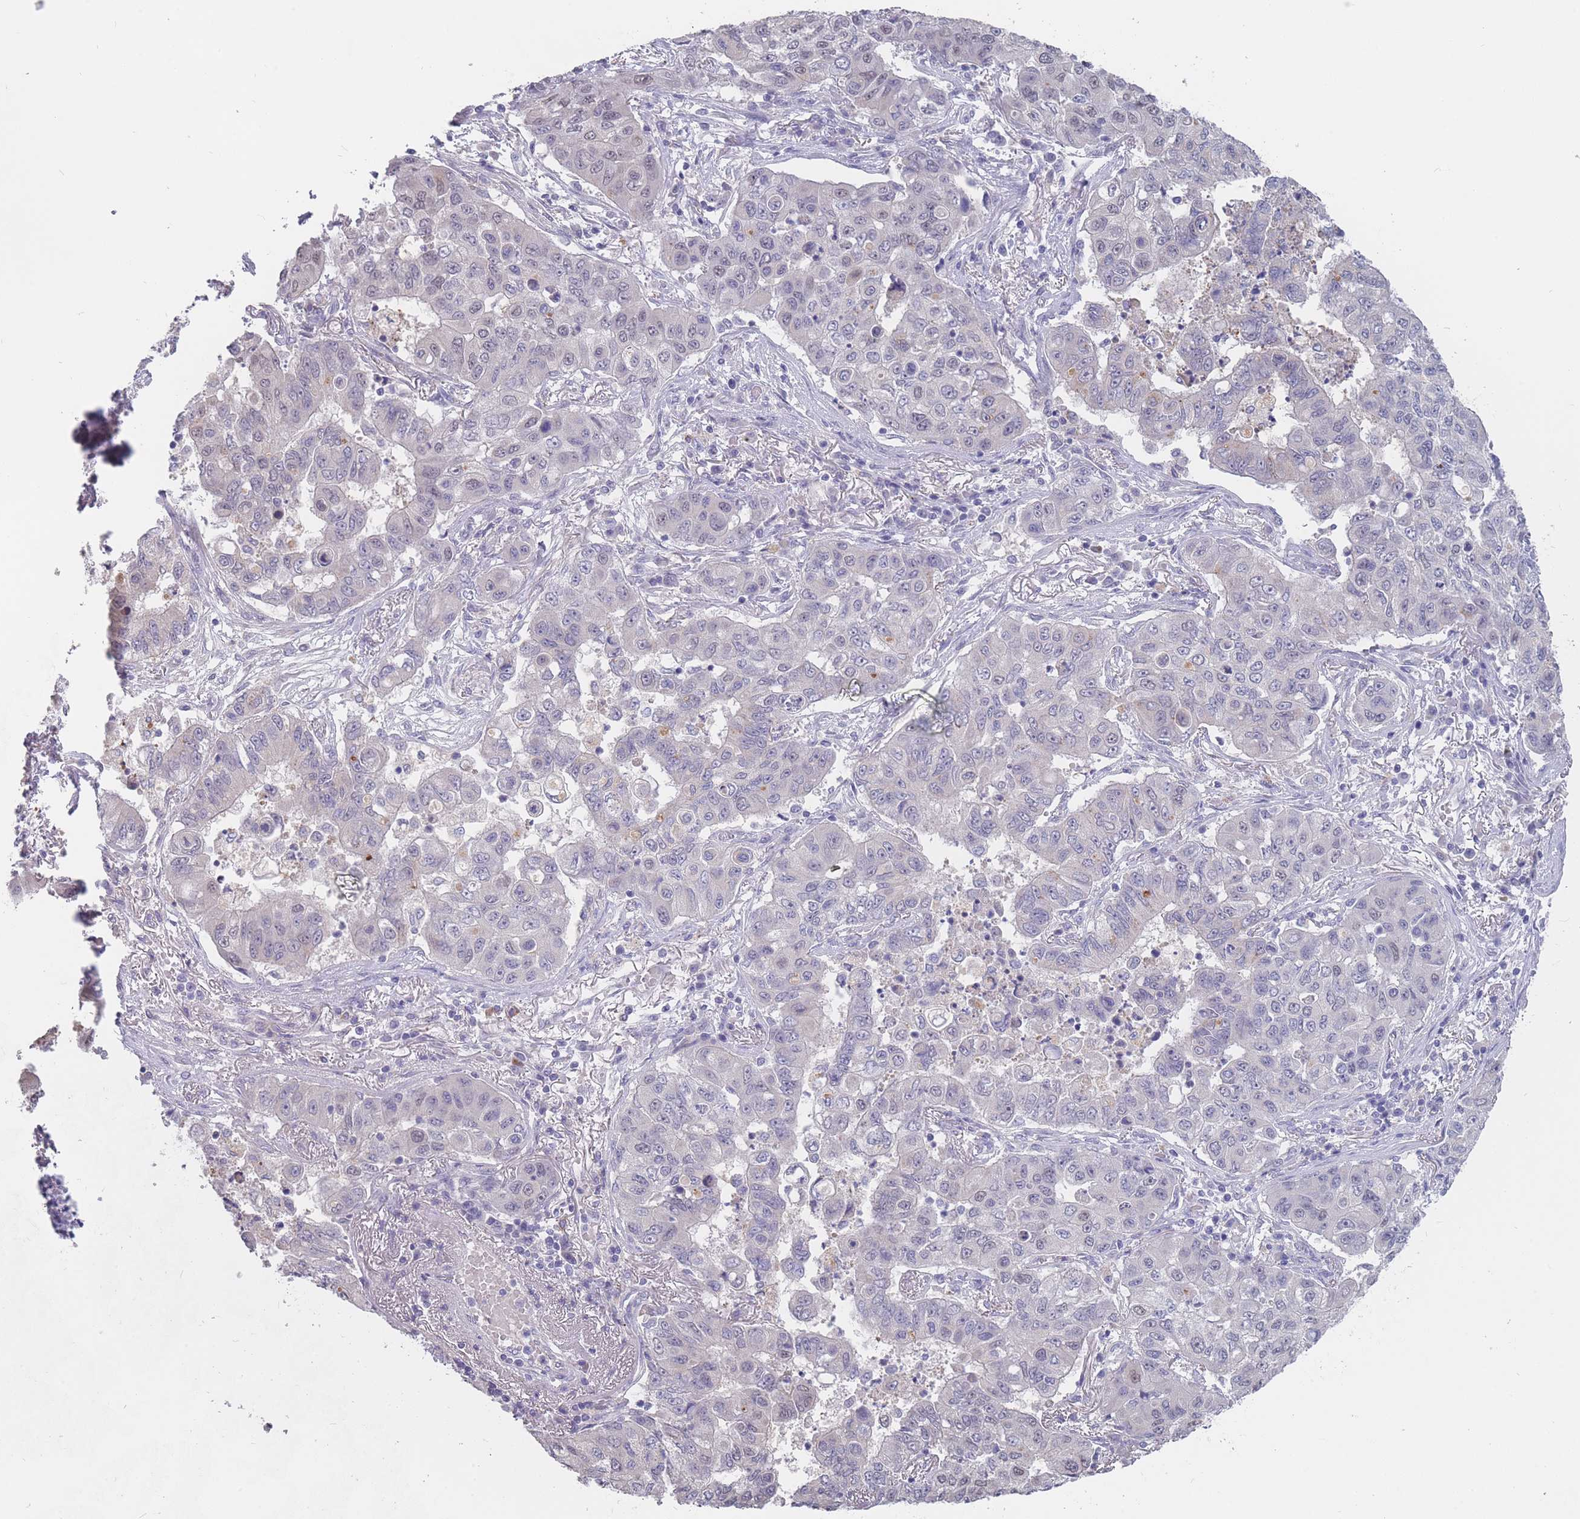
{"staining": {"intensity": "negative", "quantity": "none", "location": "none"}, "tissue": "lung cancer", "cell_type": "Tumor cells", "image_type": "cancer", "snomed": [{"axis": "morphology", "description": "Squamous cell carcinoma, NOS"}, {"axis": "topography", "description": "Lung"}], "caption": "IHC of human squamous cell carcinoma (lung) shows no expression in tumor cells.", "gene": "CYP51A1", "patient": {"sex": "male", "age": 74}}